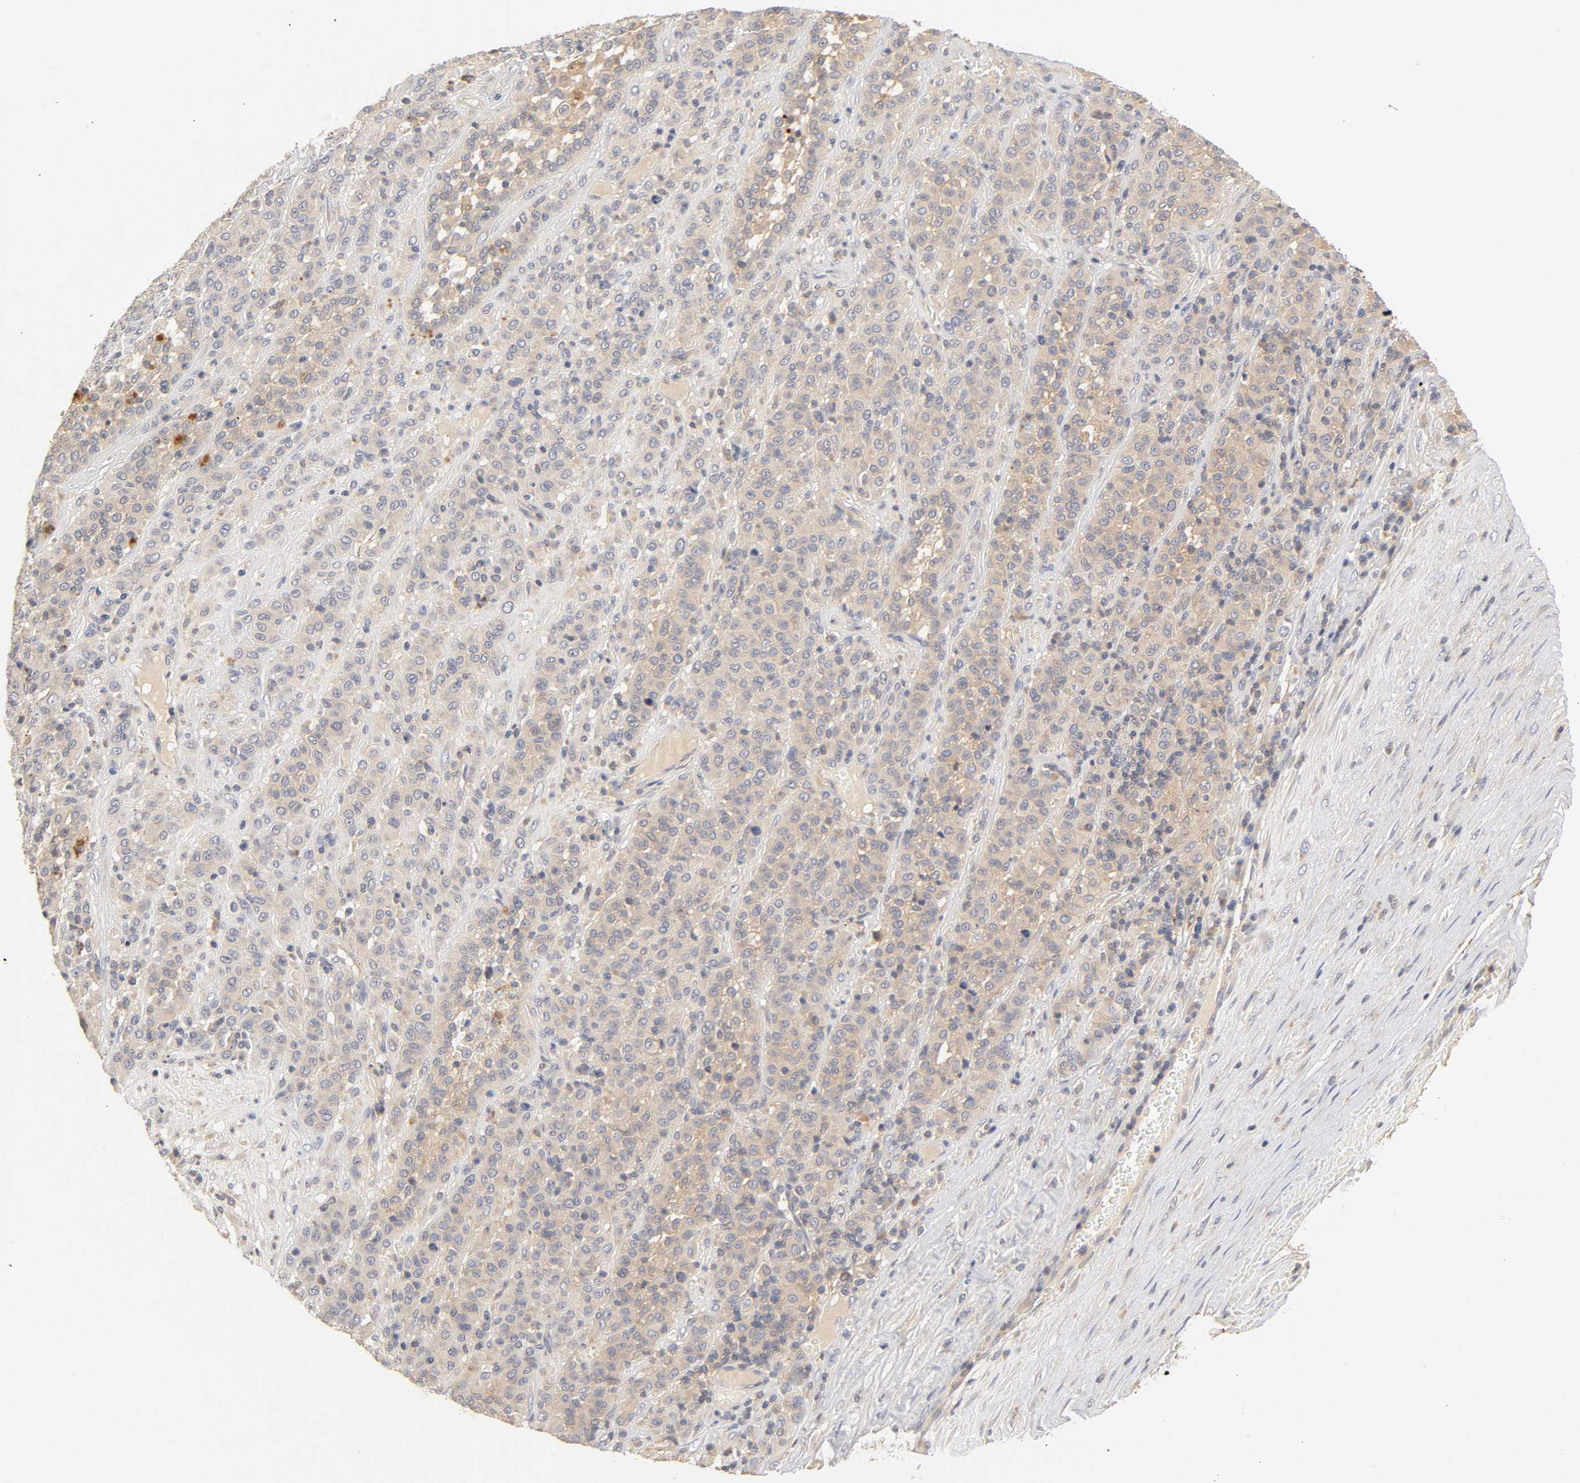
{"staining": {"intensity": "weak", "quantity": ">75%", "location": "cytoplasmic/membranous"}, "tissue": "melanoma", "cell_type": "Tumor cells", "image_type": "cancer", "snomed": [{"axis": "morphology", "description": "Malignant melanoma, Metastatic site"}, {"axis": "topography", "description": "Pancreas"}], "caption": "Tumor cells show weak cytoplasmic/membranous staining in about >75% of cells in malignant melanoma (metastatic site).", "gene": "RHOA", "patient": {"sex": "female", "age": 30}}